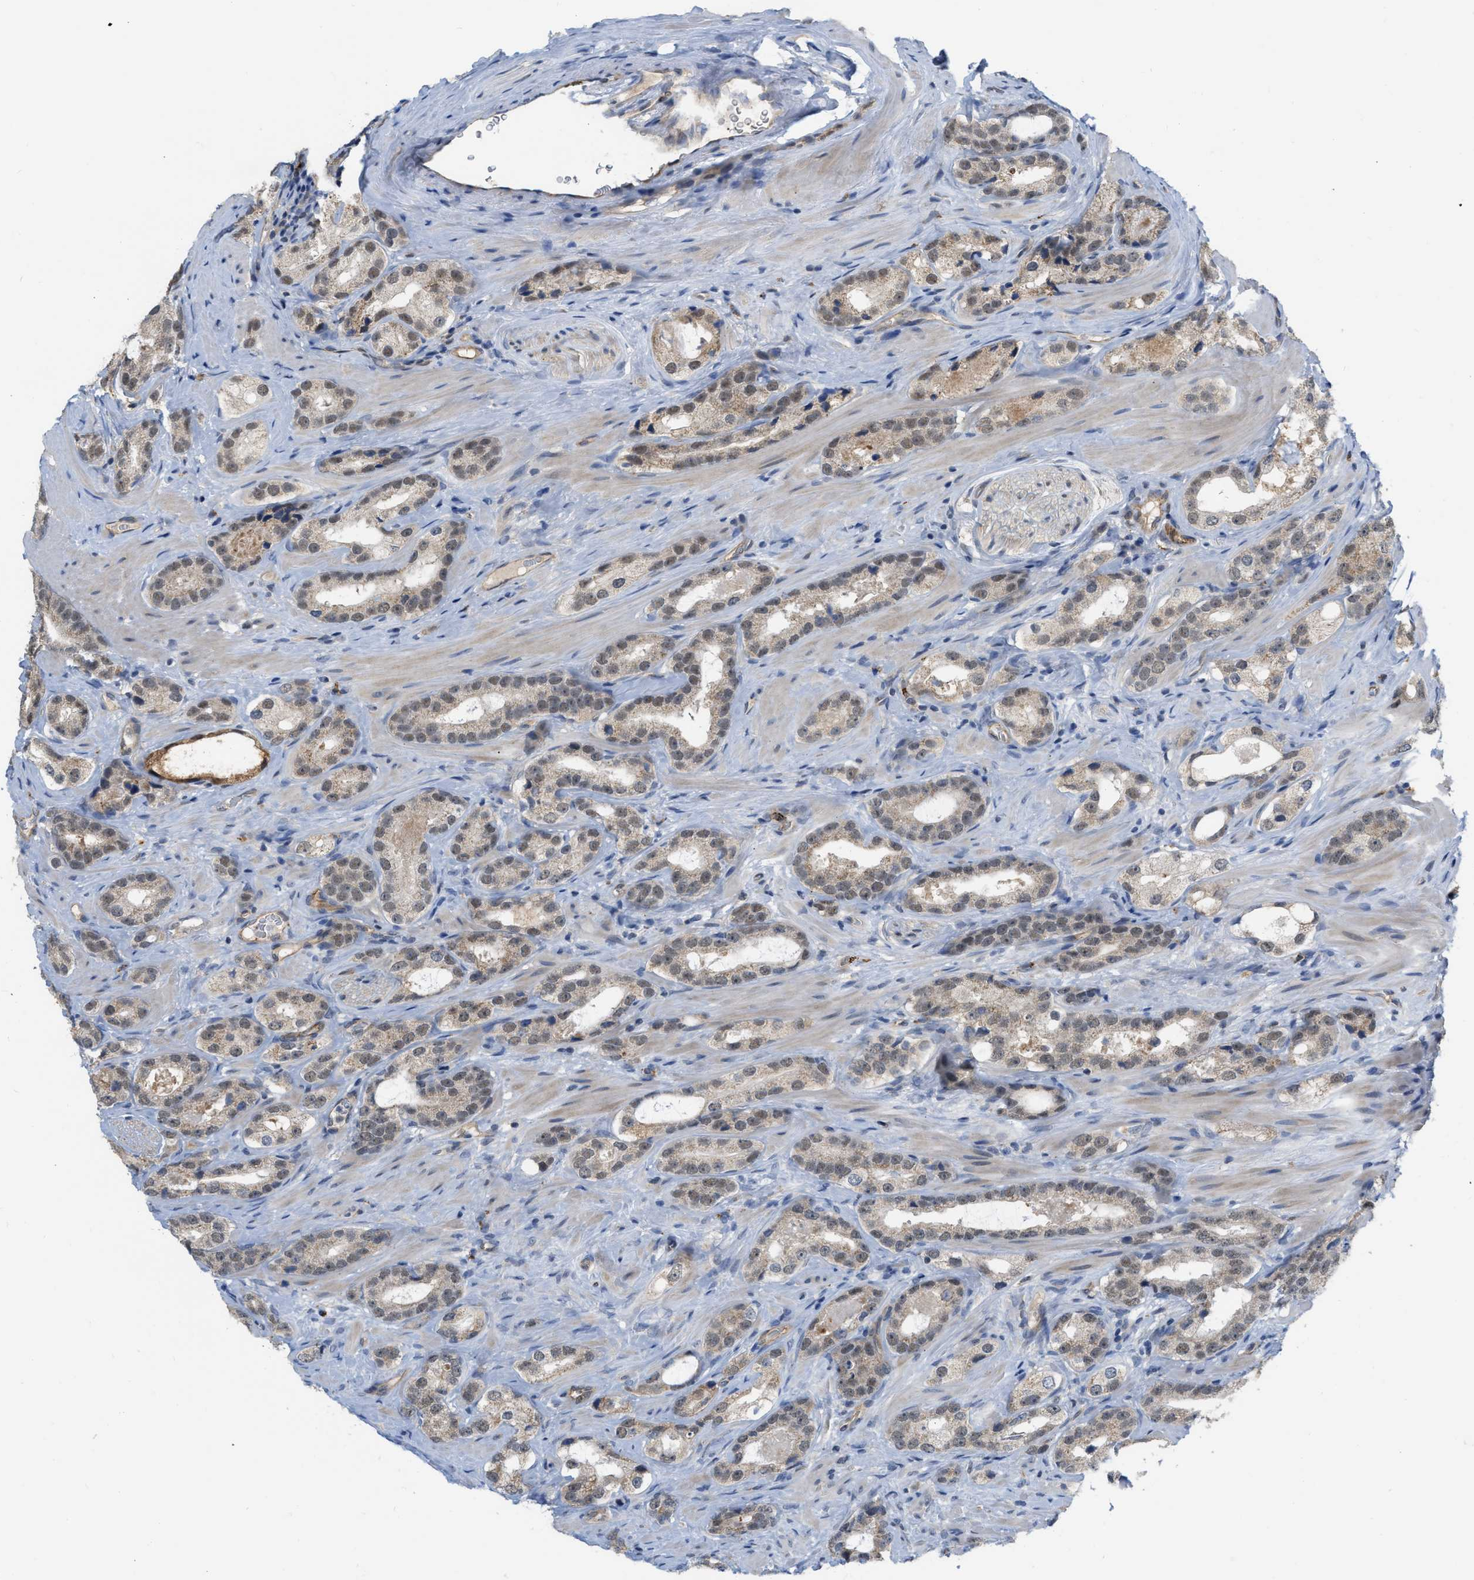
{"staining": {"intensity": "negative", "quantity": "none", "location": "none"}, "tissue": "prostate cancer", "cell_type": "Tumor cells", "image_type": "cancer", "snomed": [{"axis": "morphology", "description": "Adenocarcinoma, High grade"}, {"axis": "topography", "description": "Prostate"}], "caption": "Prostate cancer (high-grade adenocarcinoma) was stained to show a protein in brown. There is no significant expression in tumor cells.", "gene": "NAPEPLD", "patient": {"sex": "male", "age": 63}}